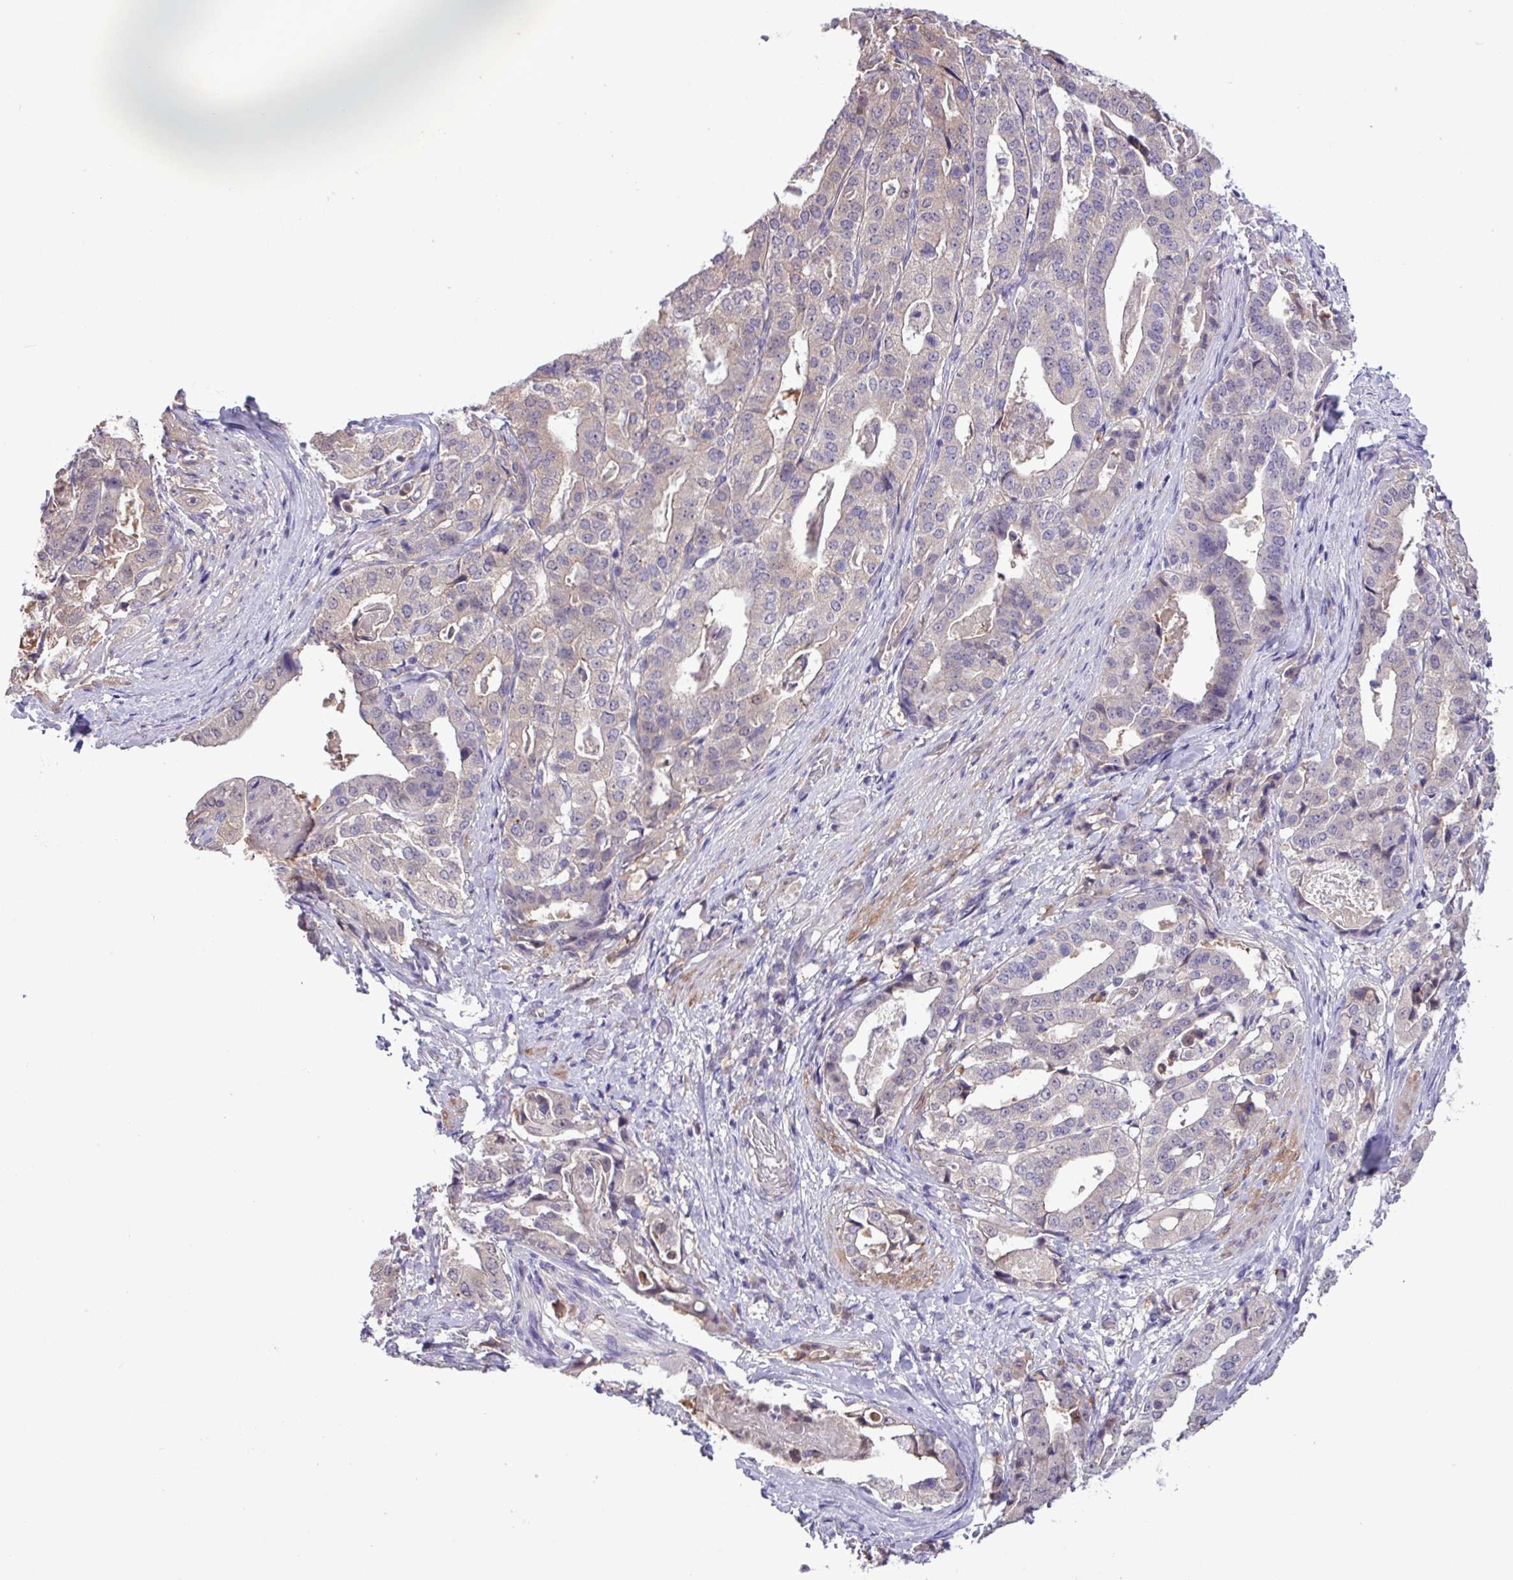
{"staining": {"intensity": "negative", "quantity": "none", "location": "none"}, "tissue": "stomach cancer", "cell_type": "Tumor cells", "image_type": "cancer", "snomed": [{"axis": "morphology", "description": "Adenocarcinoma, NOS"}, {"axis": "topography", "description": "Stomach"}], "caption": "An immunohistochemistry histopathology image of stomach adenocarcinoma is shown. There is no staining in tumor cells of stomach adenocarcinoma.", "gene": "SPINK8", "patient": {"sex": "male", "age": 48}}